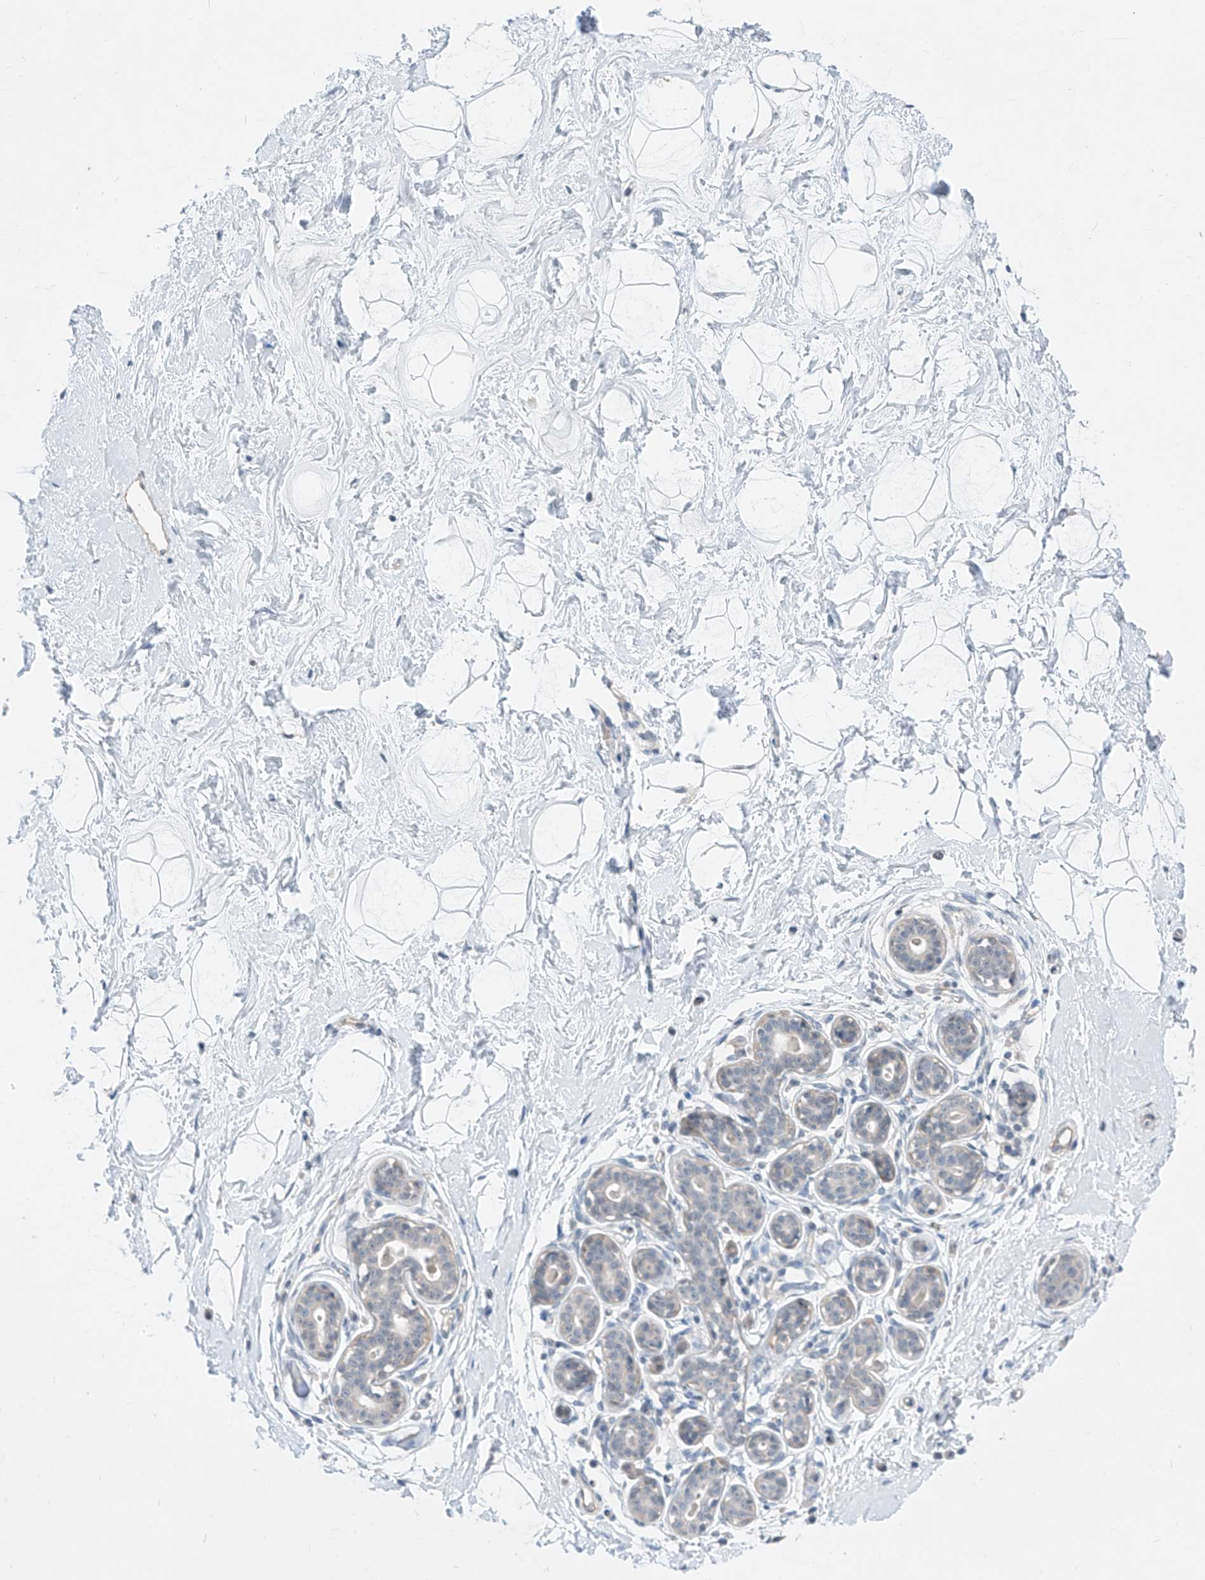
{"staining": {"intensity": "negative", "quantity": "none", "location": "none"}, "tissue": "breast", "cell_type": "Adipocytes", "image_type": "normal", "snomed": [{"axis": "morphology", "description": "Normal tissue, NOS"}, {"axis": "morphology", "description": "Adenoma, NOS"}, {"axis": "topography", "description": "Breast"}], "caption": "Immunohistochemistry (IHC) photomicrograph of normal human breast stained for a protein (brown), which shows no staining in adipocytes.", "gene": "ABLIM2", "patient": {"sex": "female", "age": 23}}